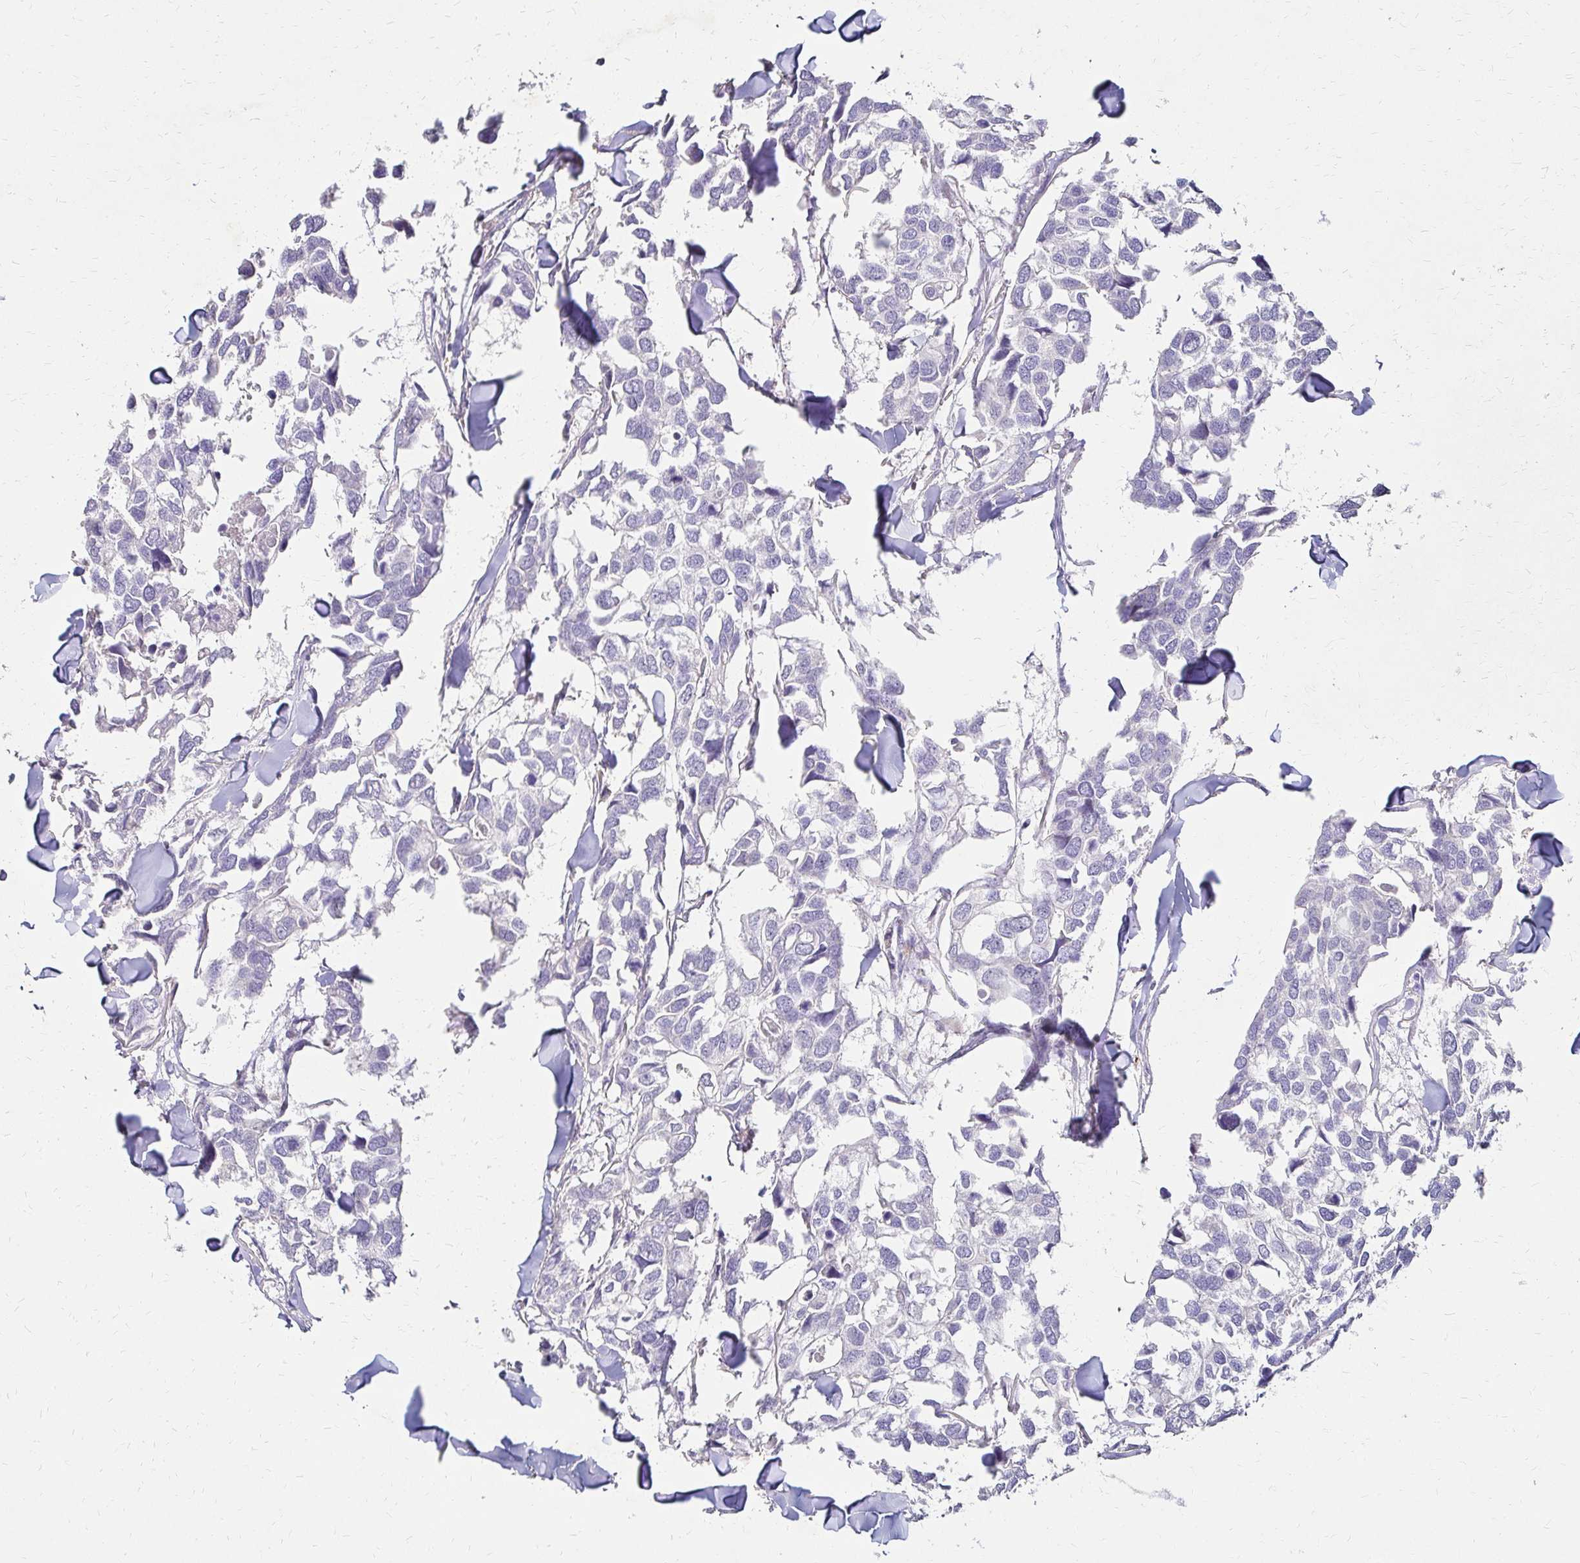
{"staining": {"intensity": "negative", "quantity": "none", "location": "none"}, "tissue": "breast cancer", "cell_type": "Tumor cells", "image_type": "cancer", "snomed": [{"axis": "morphology", "description": "Duct carcinoma"}, {"axis": "topography", "description": "Breast"}], "caption": "Tumor cells show no significant positivity in breast intraductal carcinoma.", "gene": "PRIMA1", "patient": {"sex": "female", "age": 83}}